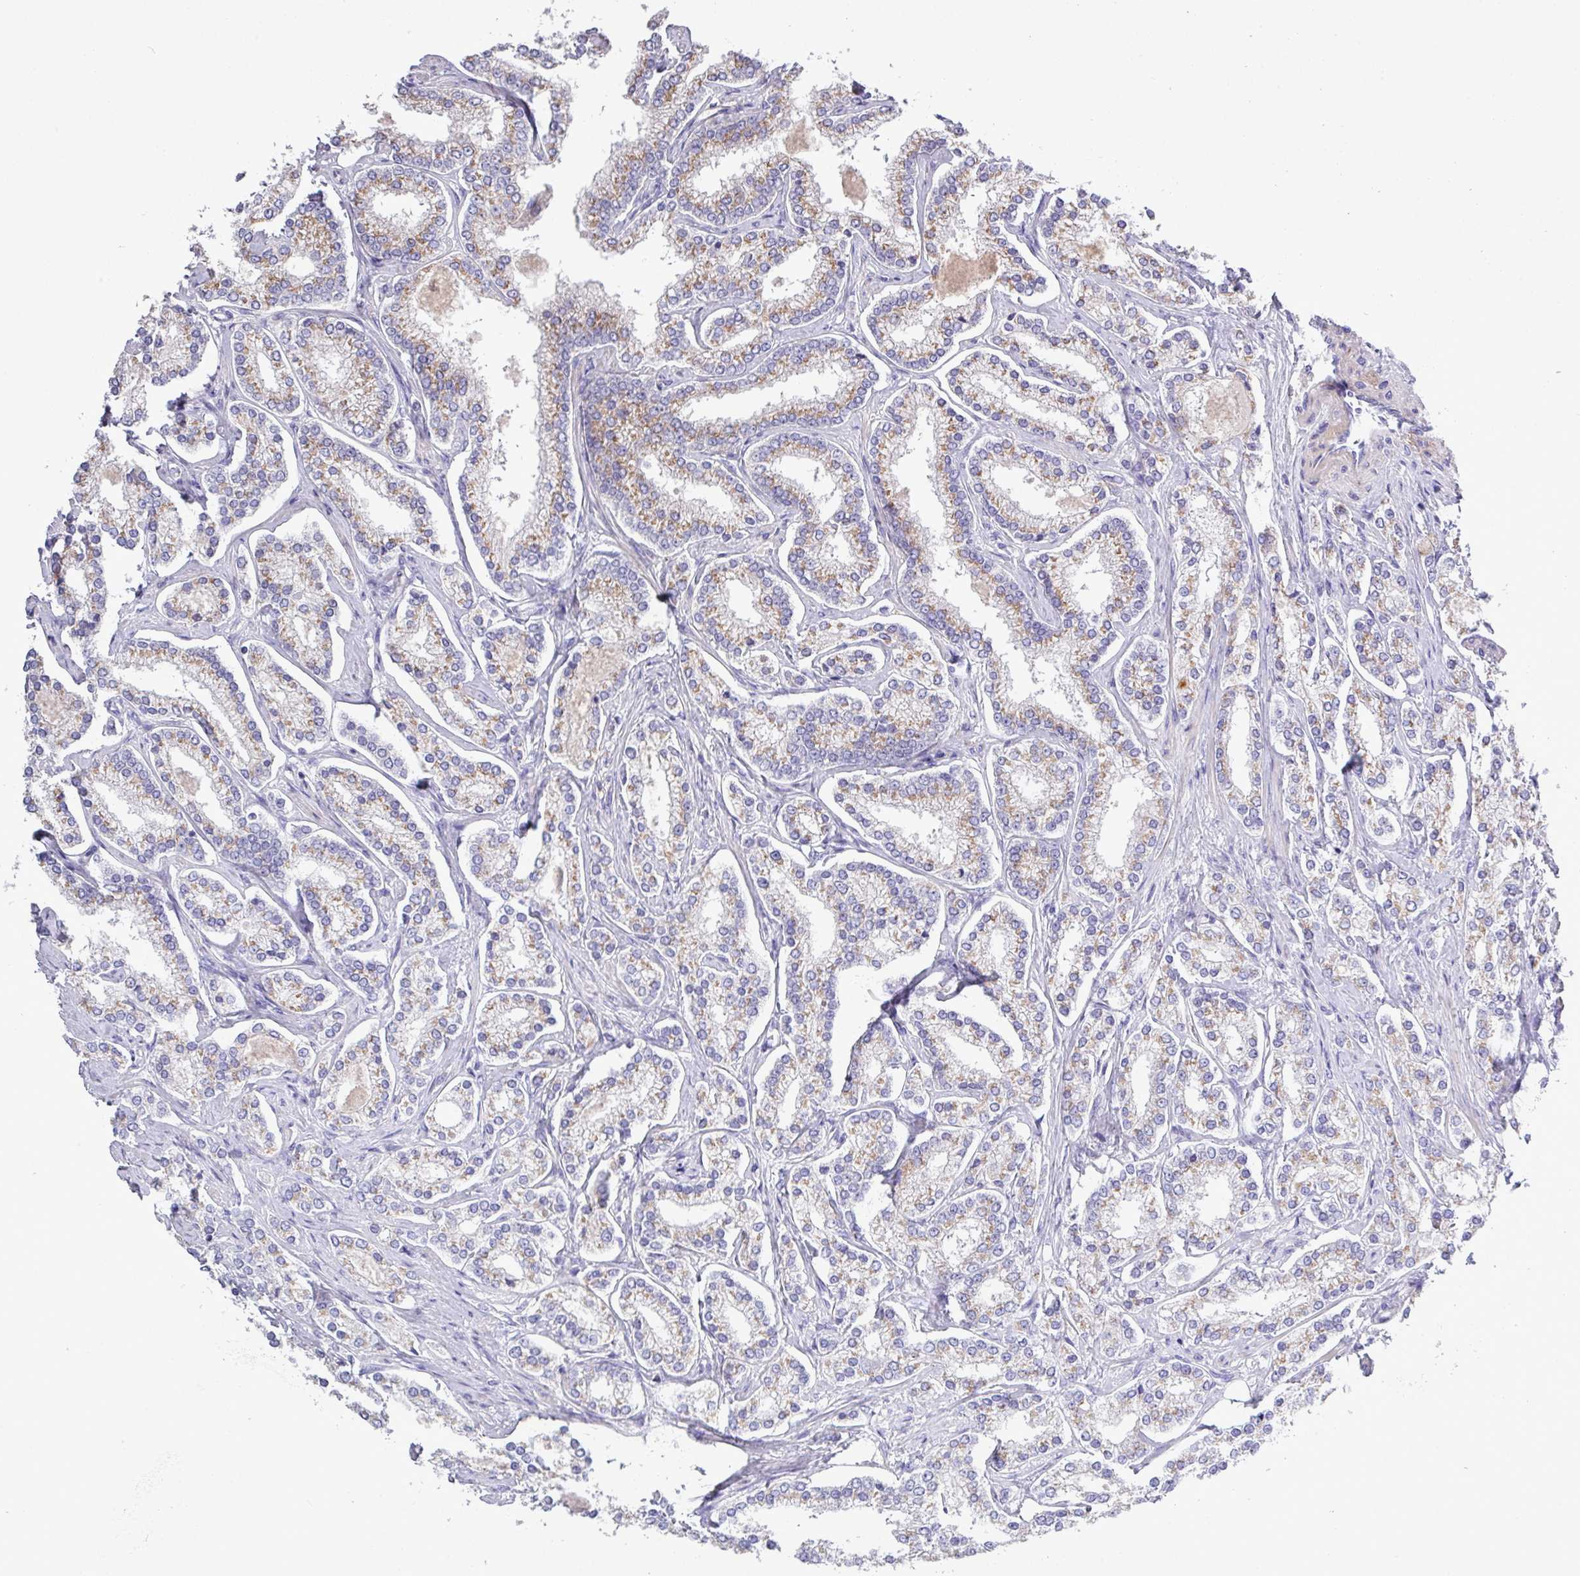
{"staining": {"intensity": "moderate", "quantity": "<25%", "location": "cytoplasmic/membranous"}, "tissue": "prostate cancer", "cell_type": "Tumor cells", "image_type": "cancer", "snomed": [{"axis": "morphology", "description": "Normal tissue, NOS"}, {"axis": "morphology", "description": "Adenocarcinoma, High grade"}, {"axis": "topography", "description": "Prostate"}], "caption": "High-power microscopy captured an IHC image of prostate cancer, revealing moderate cytoplasmic/membranous expression in approximately <25% of tumor cells.", "gene": "TNFSF12", "patient": {"sex": "male", "age": 83}}